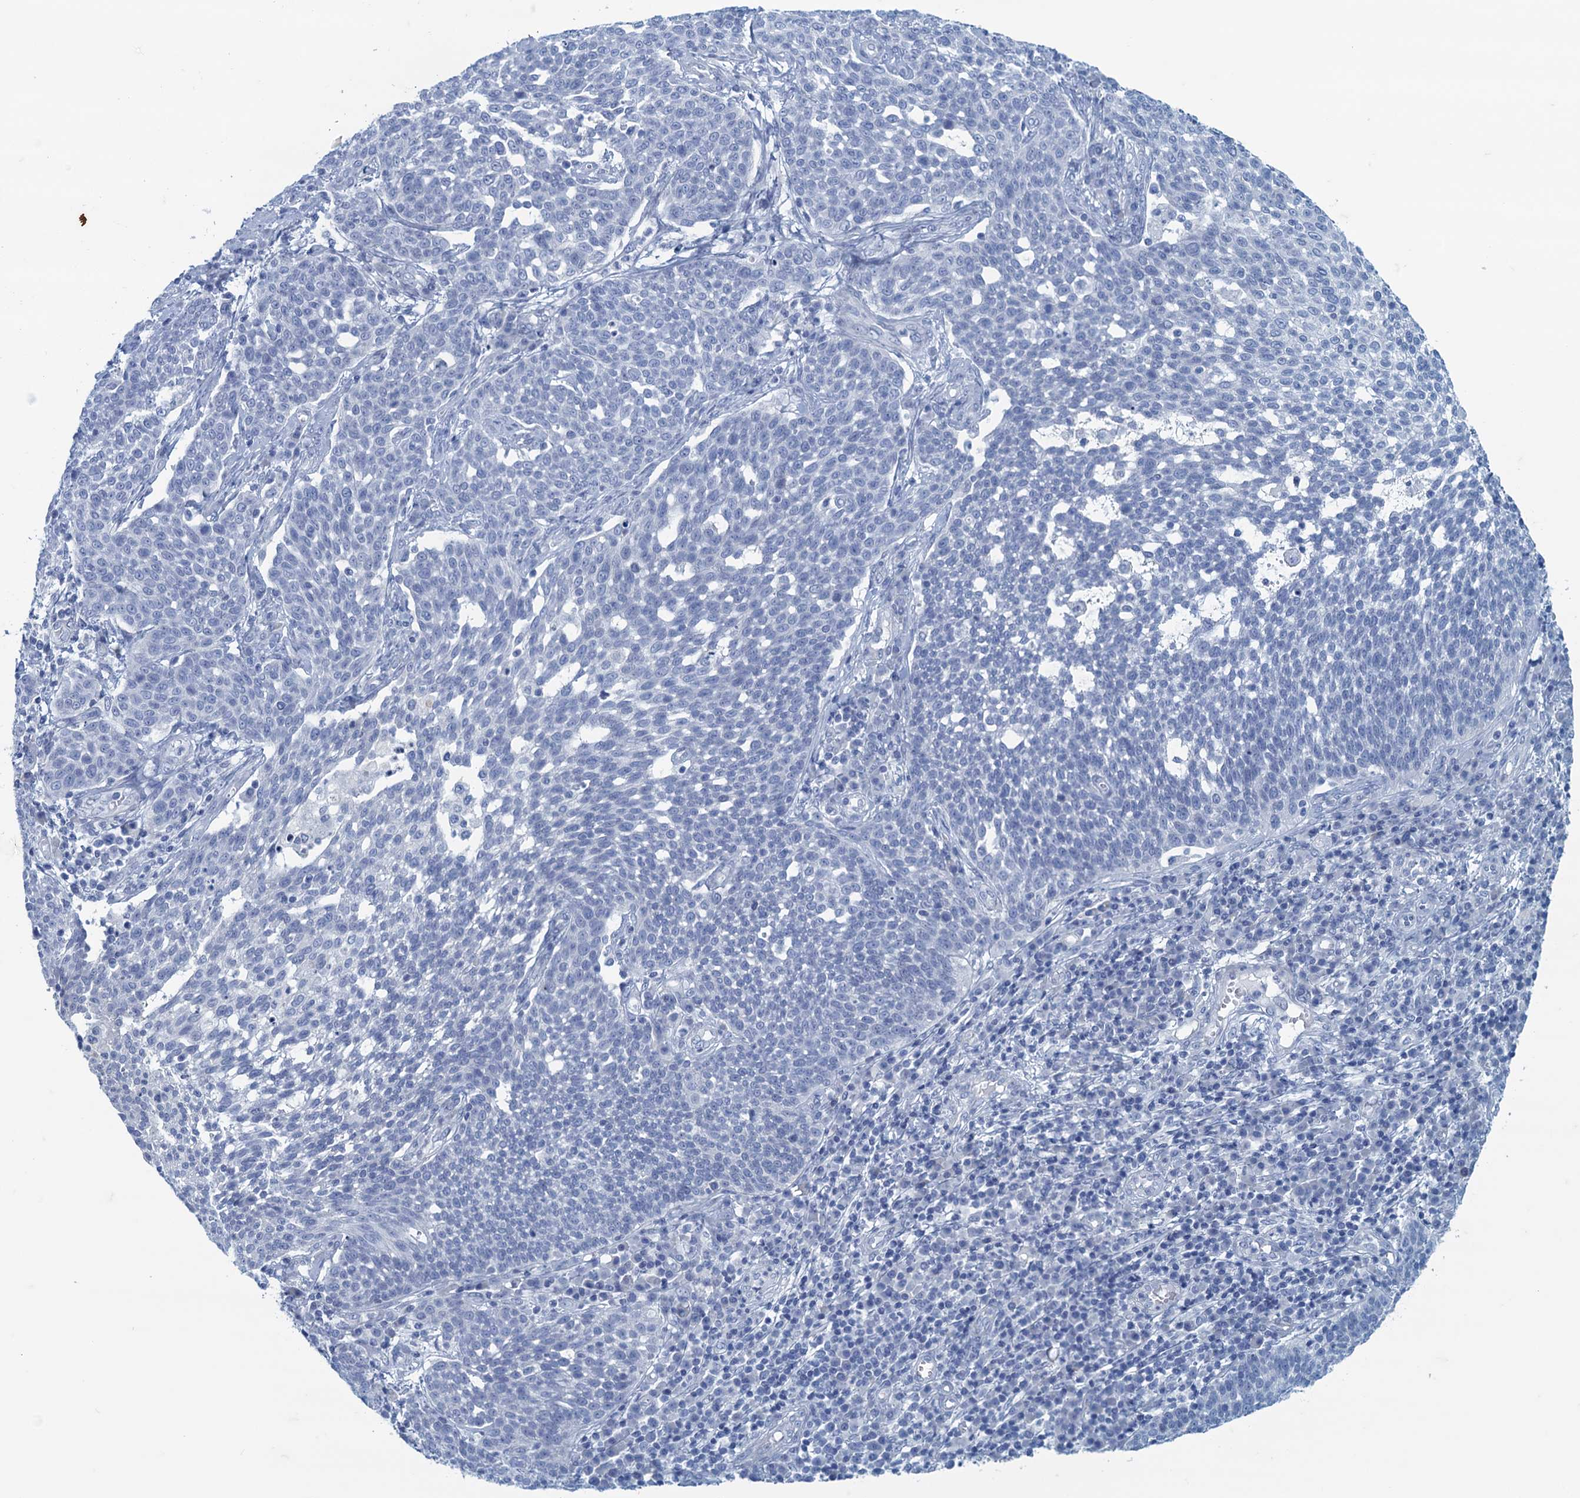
{"staining": {"intensity": "negative", "quantity": "none", "location": "none"}, "tissue": "cervical cancer", "cell_type": "Tumor cells", "image_type": "cancer", "snomed": [{"axis": "morphology", "description": "Squamous cell carcinoma, NOS"}, {"axis": "topography", "description": "Cervix"}], "caption": "There is no significant staining in tumor cells of cervical cancer (squamous cell carcinoma).", "gene": "MAP1LC3A", "patient": {"sex": "female", "age": 34}}